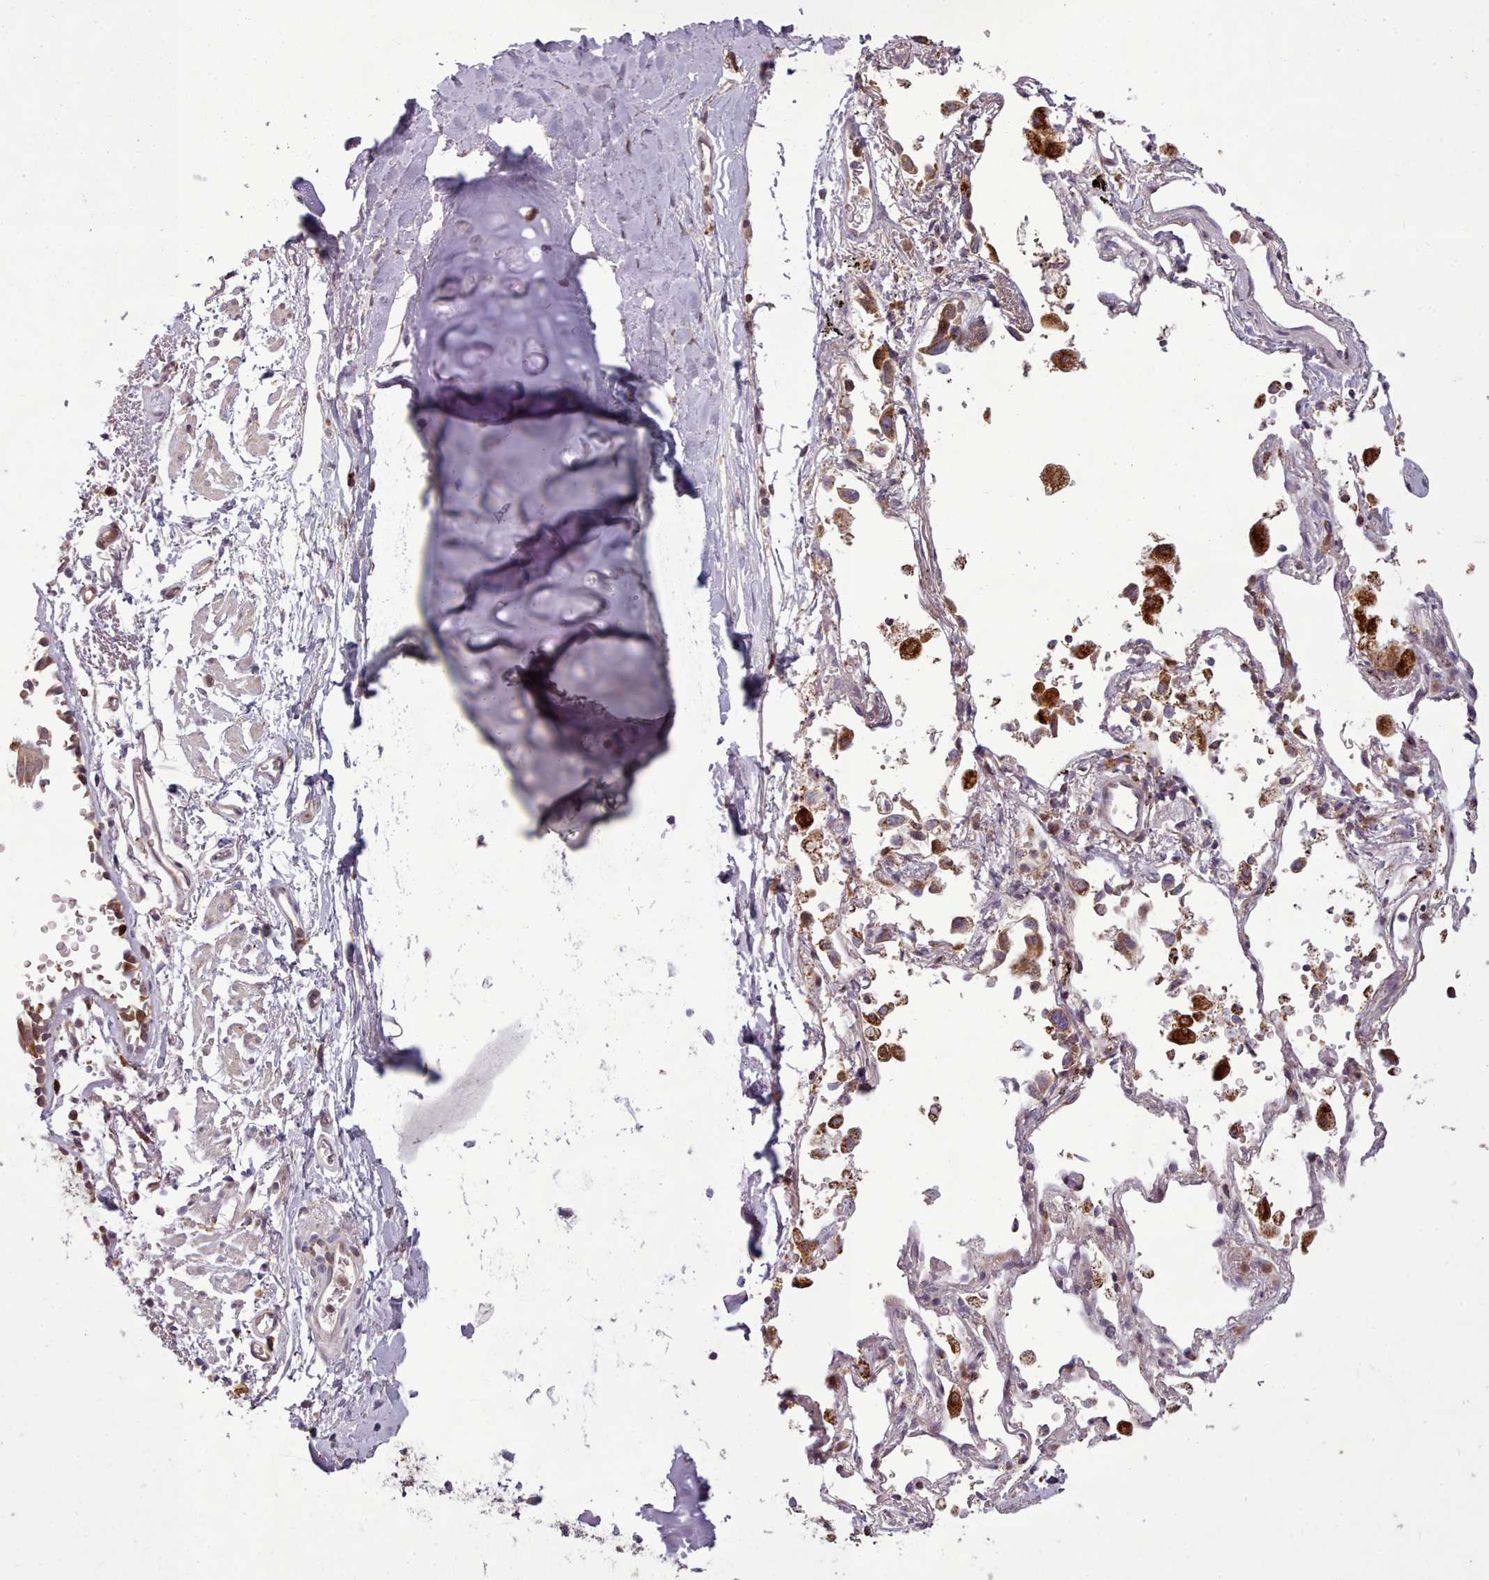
{"staining": {"intensity": "negative", "quantity": "none", "location": "none"}, "tissue": "soft tissue", "cell_type": "Chondrocytes", "image_type": "normal", "snomed": [{"axis": "morphology", "description": "Normal tissue, NOS"}, {"axis": "topography", "description": "Cartilage tissue"}], "caption": "Micrograph shows no protein expression in chondrocytes of unremarkable soft tissue. Brightfield microscopy of immunohistochemistry (IHC) stained with DAB (brown) and hematoxylin (blue), captured at high magnification.", "gene": "LGALS9B", "patient": {"sex": "male", "age": 73}}